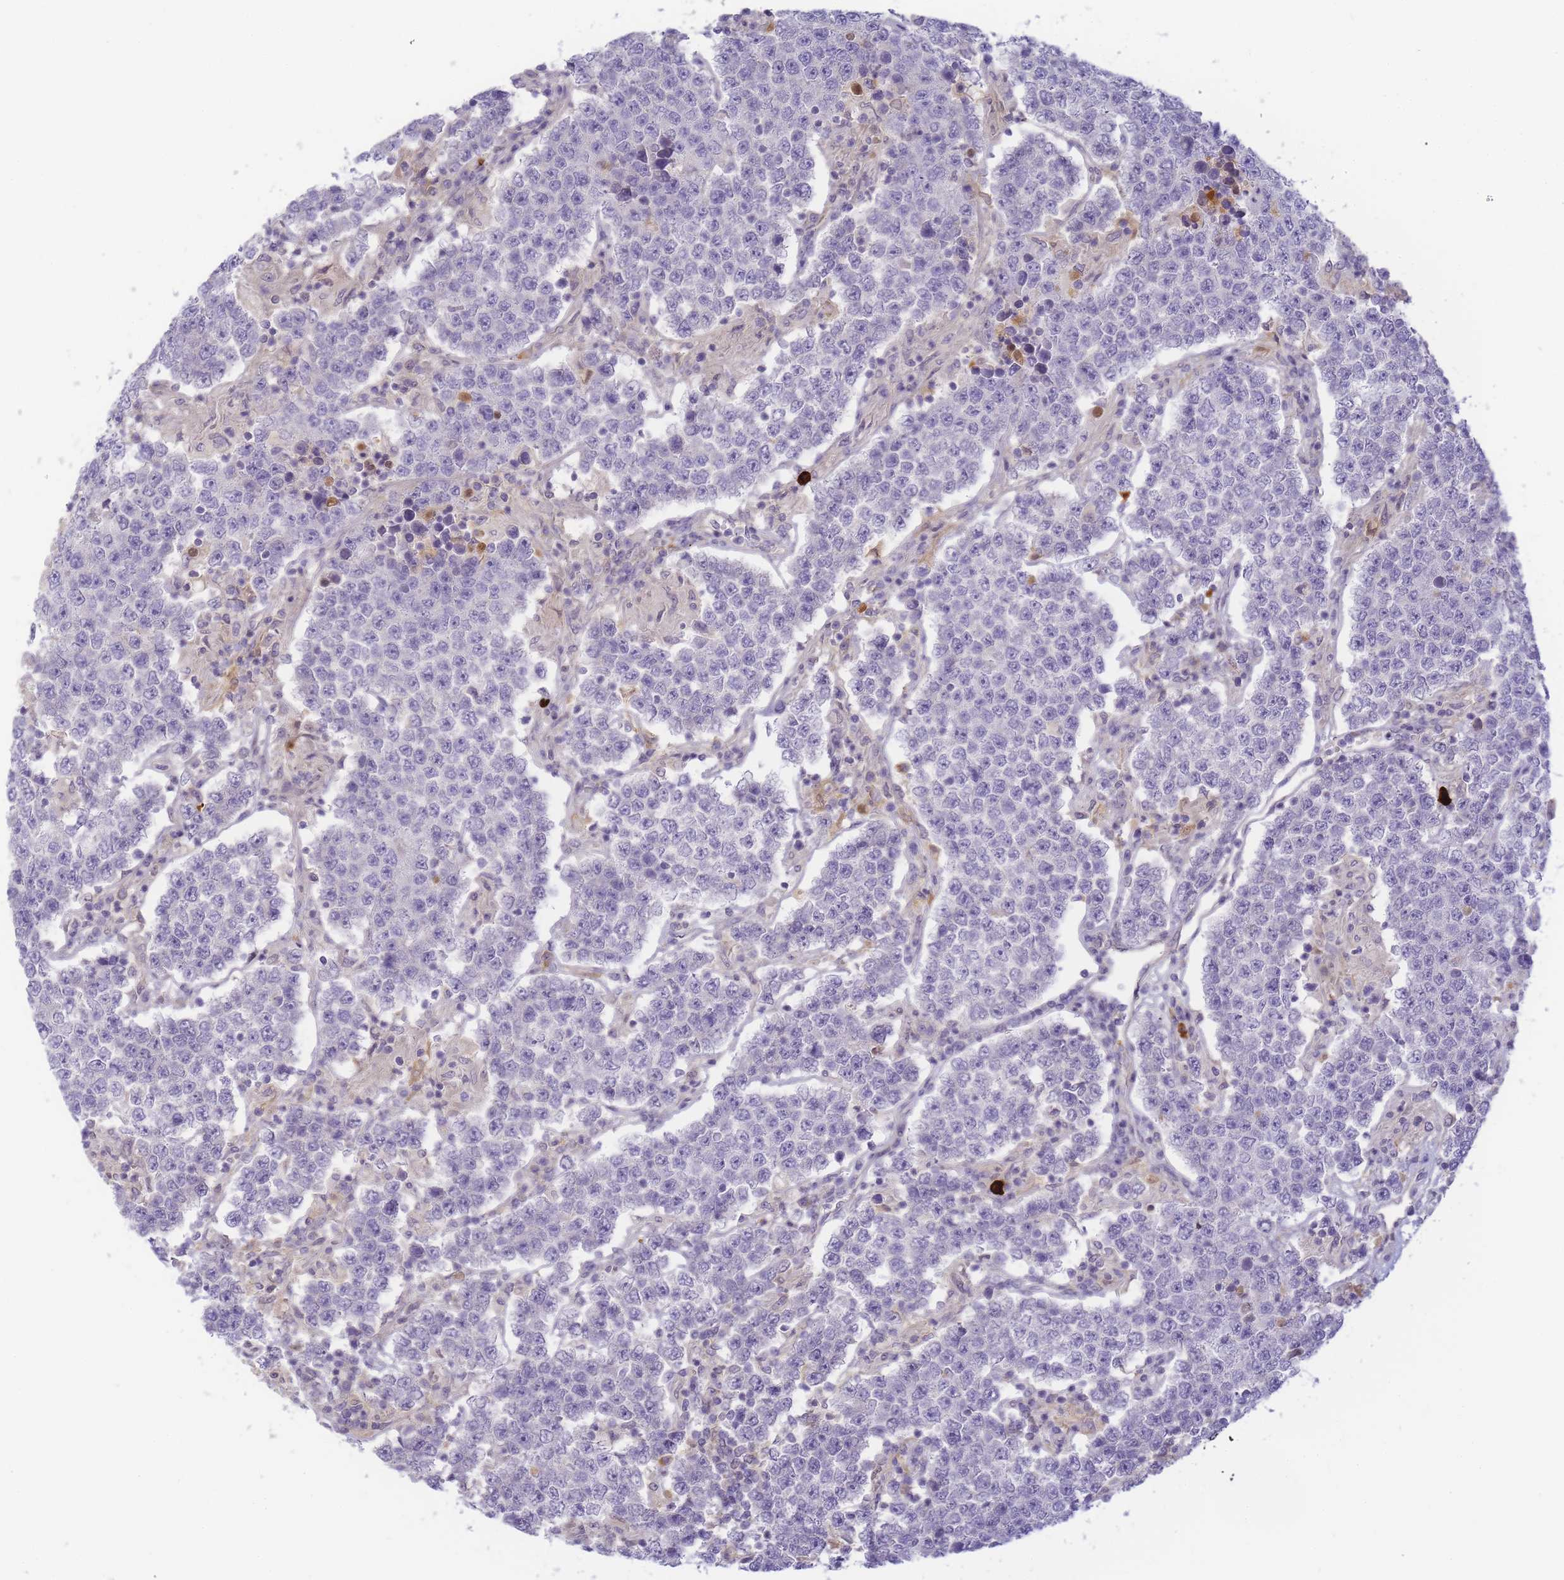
{"staining": {"intensity": "negative", "quantity": "none", "location": "none"}, "tissue": "testis cancer", "cell_type": "Tumor cells", "image_type": "cancer", "snomed": [{"axis": "morphology", "description": "Normal tissue, NOS"}, {"axis": "morphology", "description": "Urothelial carcinoma, High grade"}, {"axis": "morphology", "description": "Seminoma, NOS"}, {"axis": "morphology", "description": "Carcinoma, Embryonal, NOS"}, {"axis": "topography", "description": "Urinary bladder"}, {"axis": "topography", "description": "Testis"}], "caption": "The image demonstrates no staining of tumor cells in testis cancer (urothelial carcinoma (high-grade)).", "gene": "RRAD", "patient": {"sex": "male", "age": 41}}